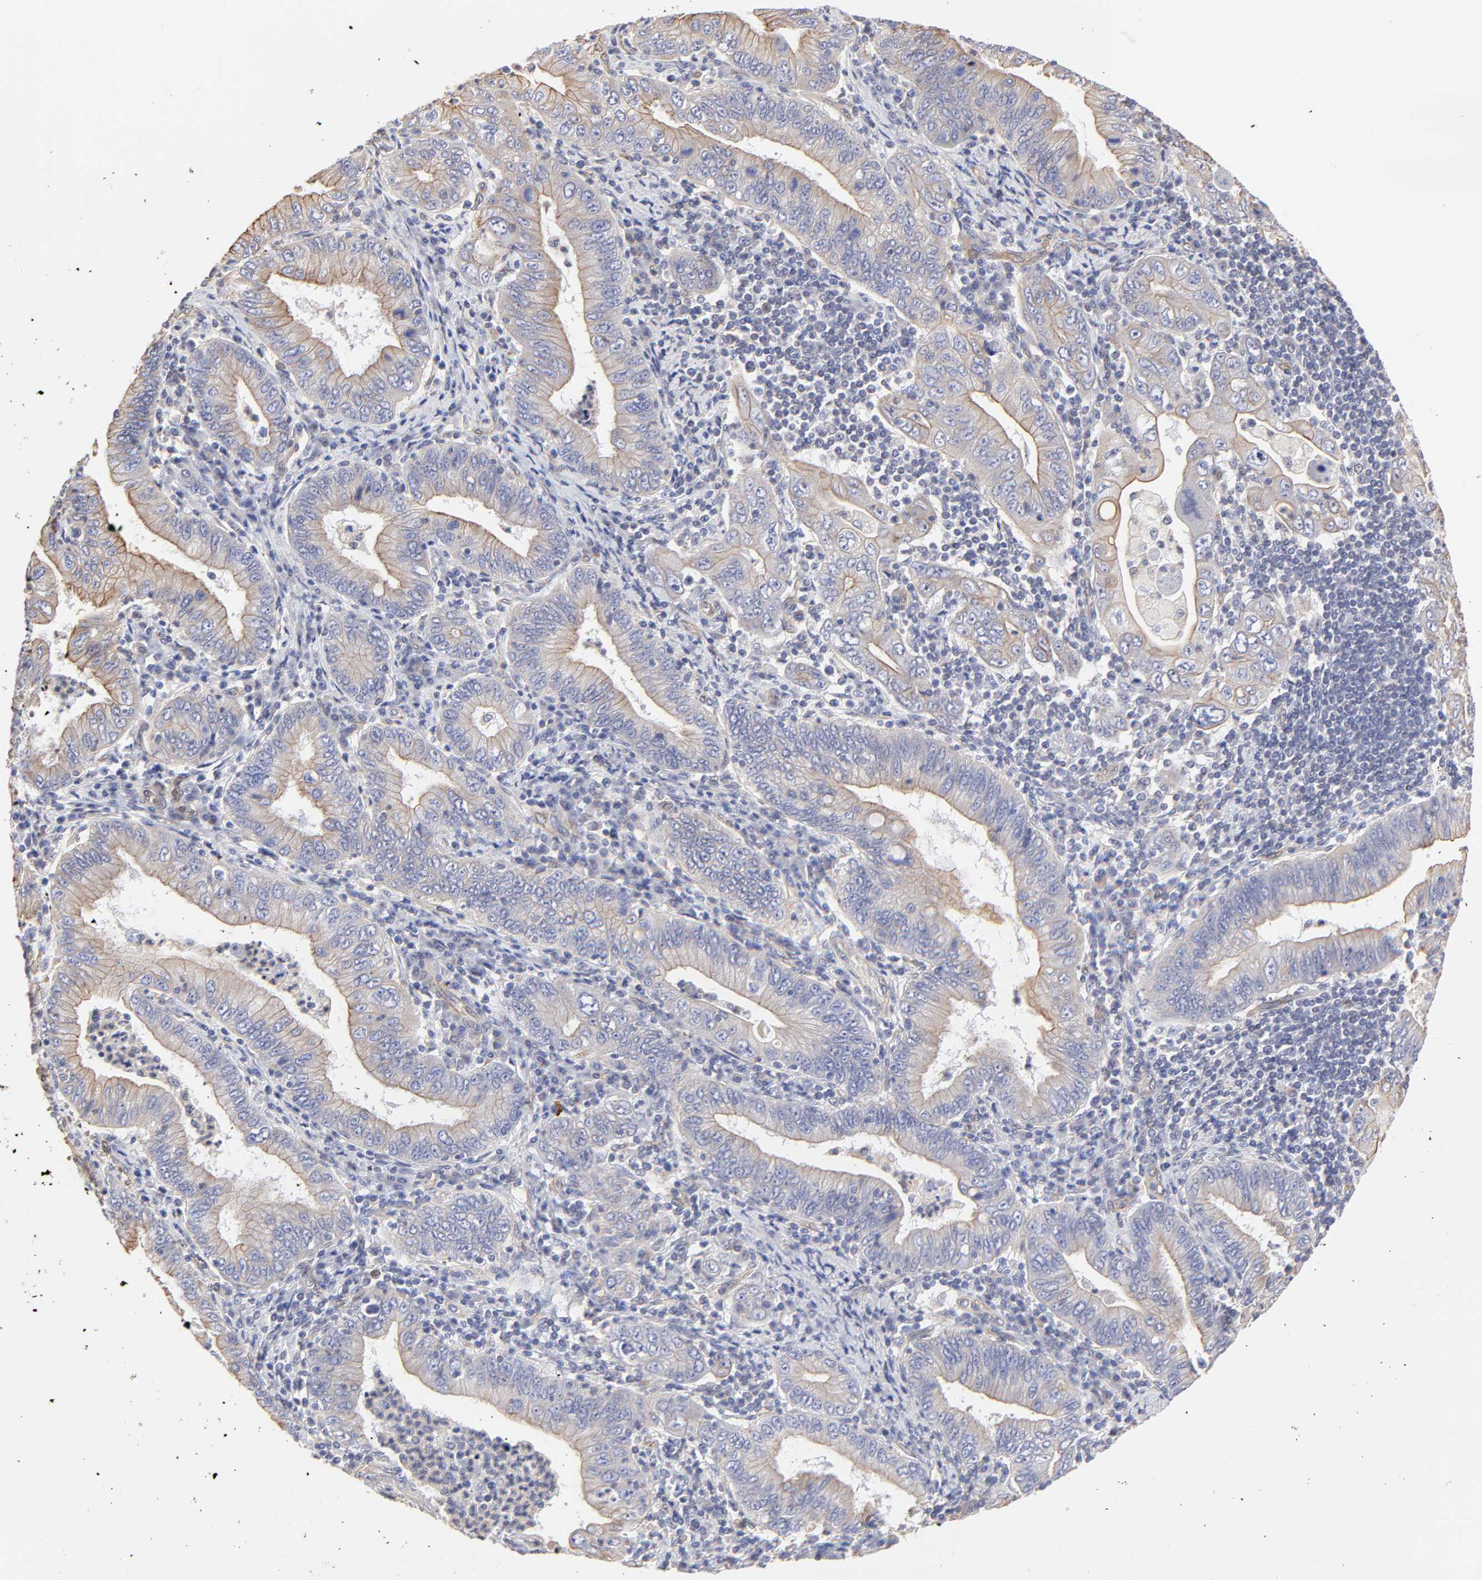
{"staining": {"intensity": "weak", "quantity": ">75%", "location": "cytoplasmic/membranous"}, "tissue": "stomach cancer", "cell_type": "Tumor cells", "image_type": "cancer", "snomed": [{"axis": "morphology", "description": "Normal tissue, NOS"}, {"axis": "morphology", "description": "Adenocarcinoma, NOS"}, {"axis": "topography", "description": "Esophagus"}, {"axis": "topography", "description": "Stomach, upper"}, {"axis": "topography", "description": "Peripheral nerve tissue"}], "caption": "The immunohistochemical stain highlights weak cytoplasmic/membranous expression in tumor cells of adenocarcinoma (stomach) tissue.", "gene": "LRCH2", "patient": {"sex": "male", "age": 62}}